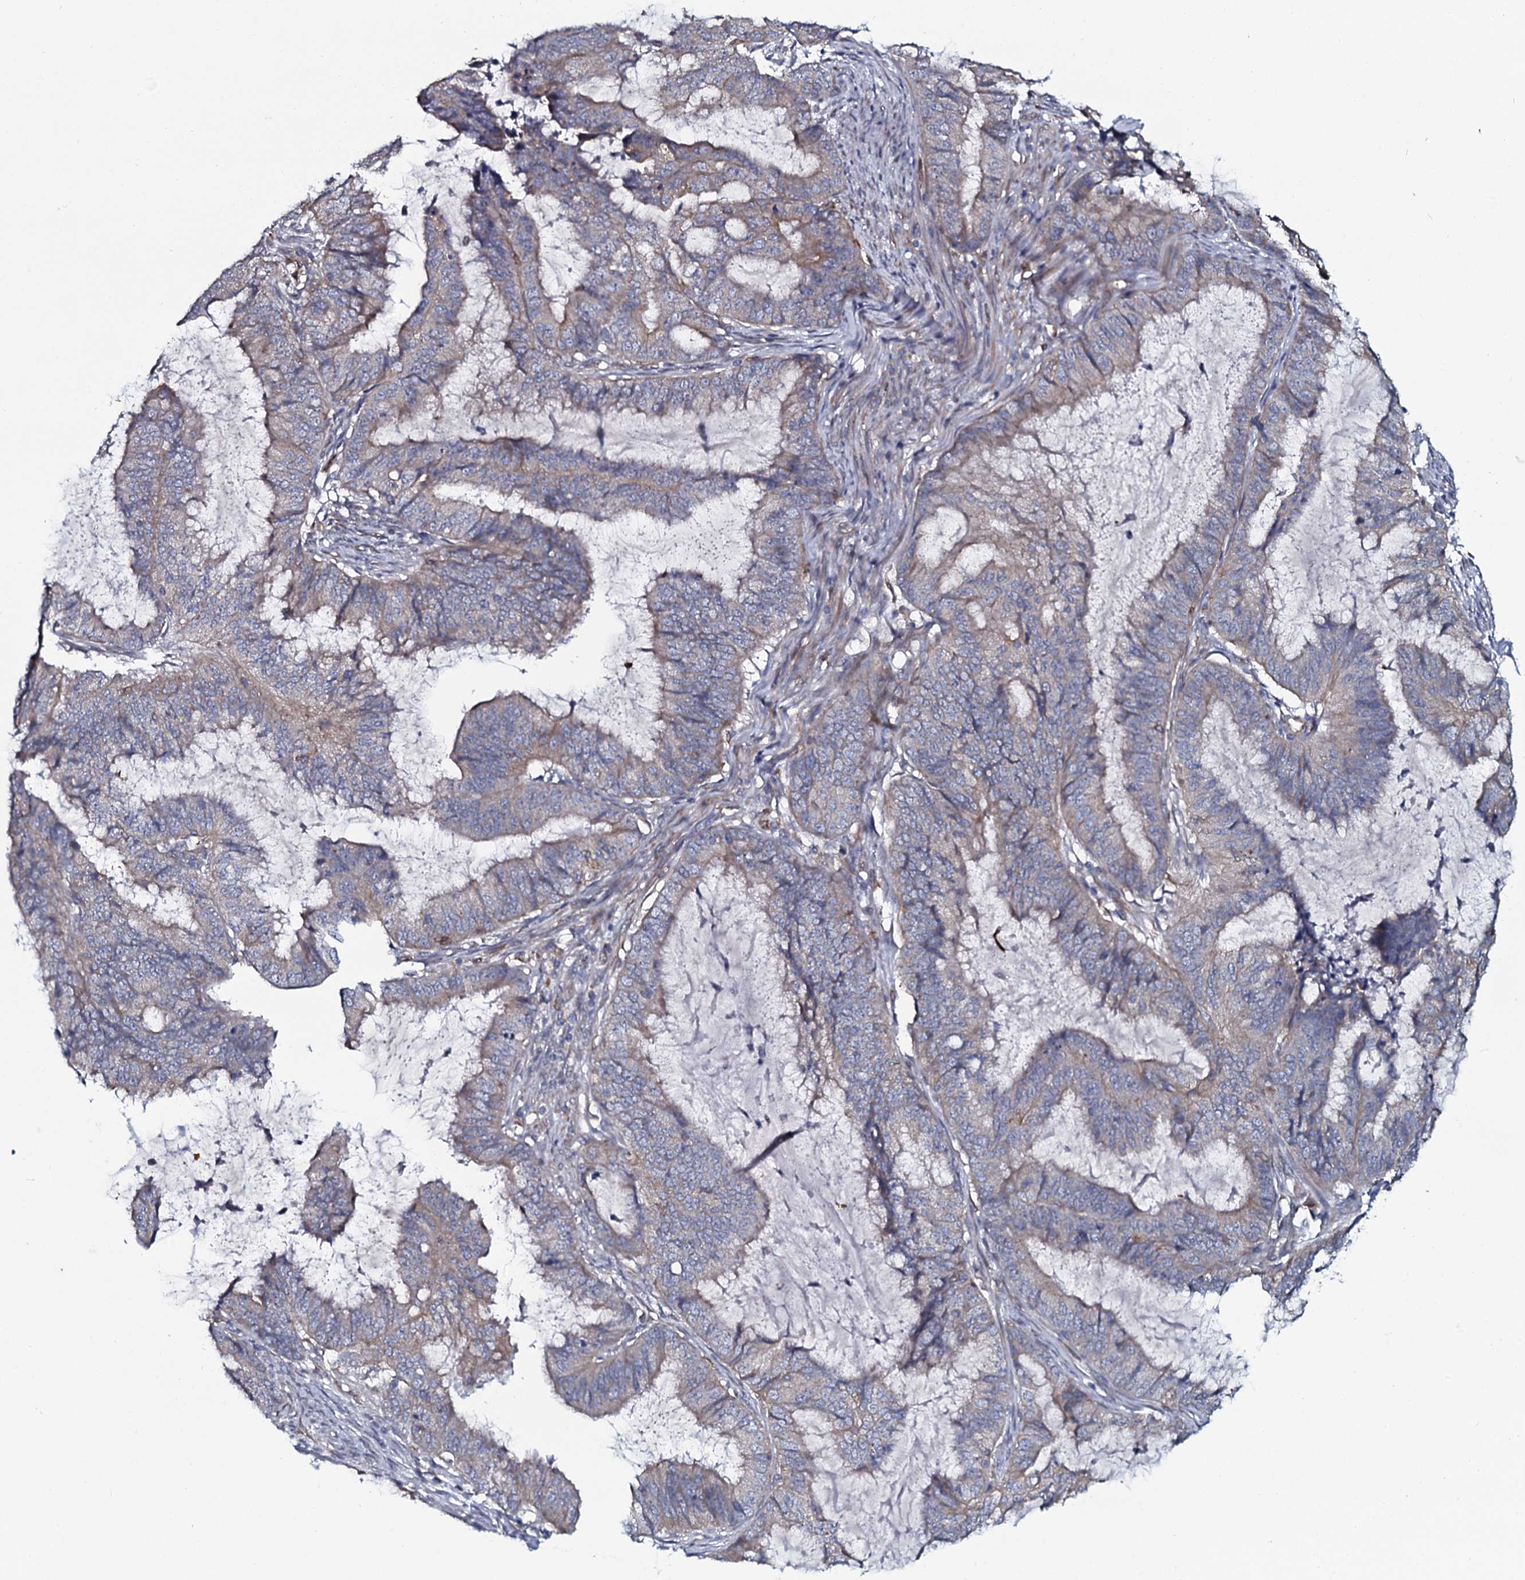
{"staining": {"intensity": "negative", "quantity": "none", "location": "none"}, "tissue": "endometrial cancer", "cell_type": "Tumor cells", "image_type": "cancer", "snomed": [{"axis": "morphology", "description": "Adenocarcinoma, NOS"}, {"axis": "topography", "description": "Endometrium"}], "caption": "This photomicrograph is of endometrial cancer (adenocarcinoma) stained with immunohistochemistry to label a protein in brown with the nuclei are counter-stained blue. There is no positivity in tumor cells.", "gene": "TMEM151A", "patient": {"sex": "female", "age": 81}}